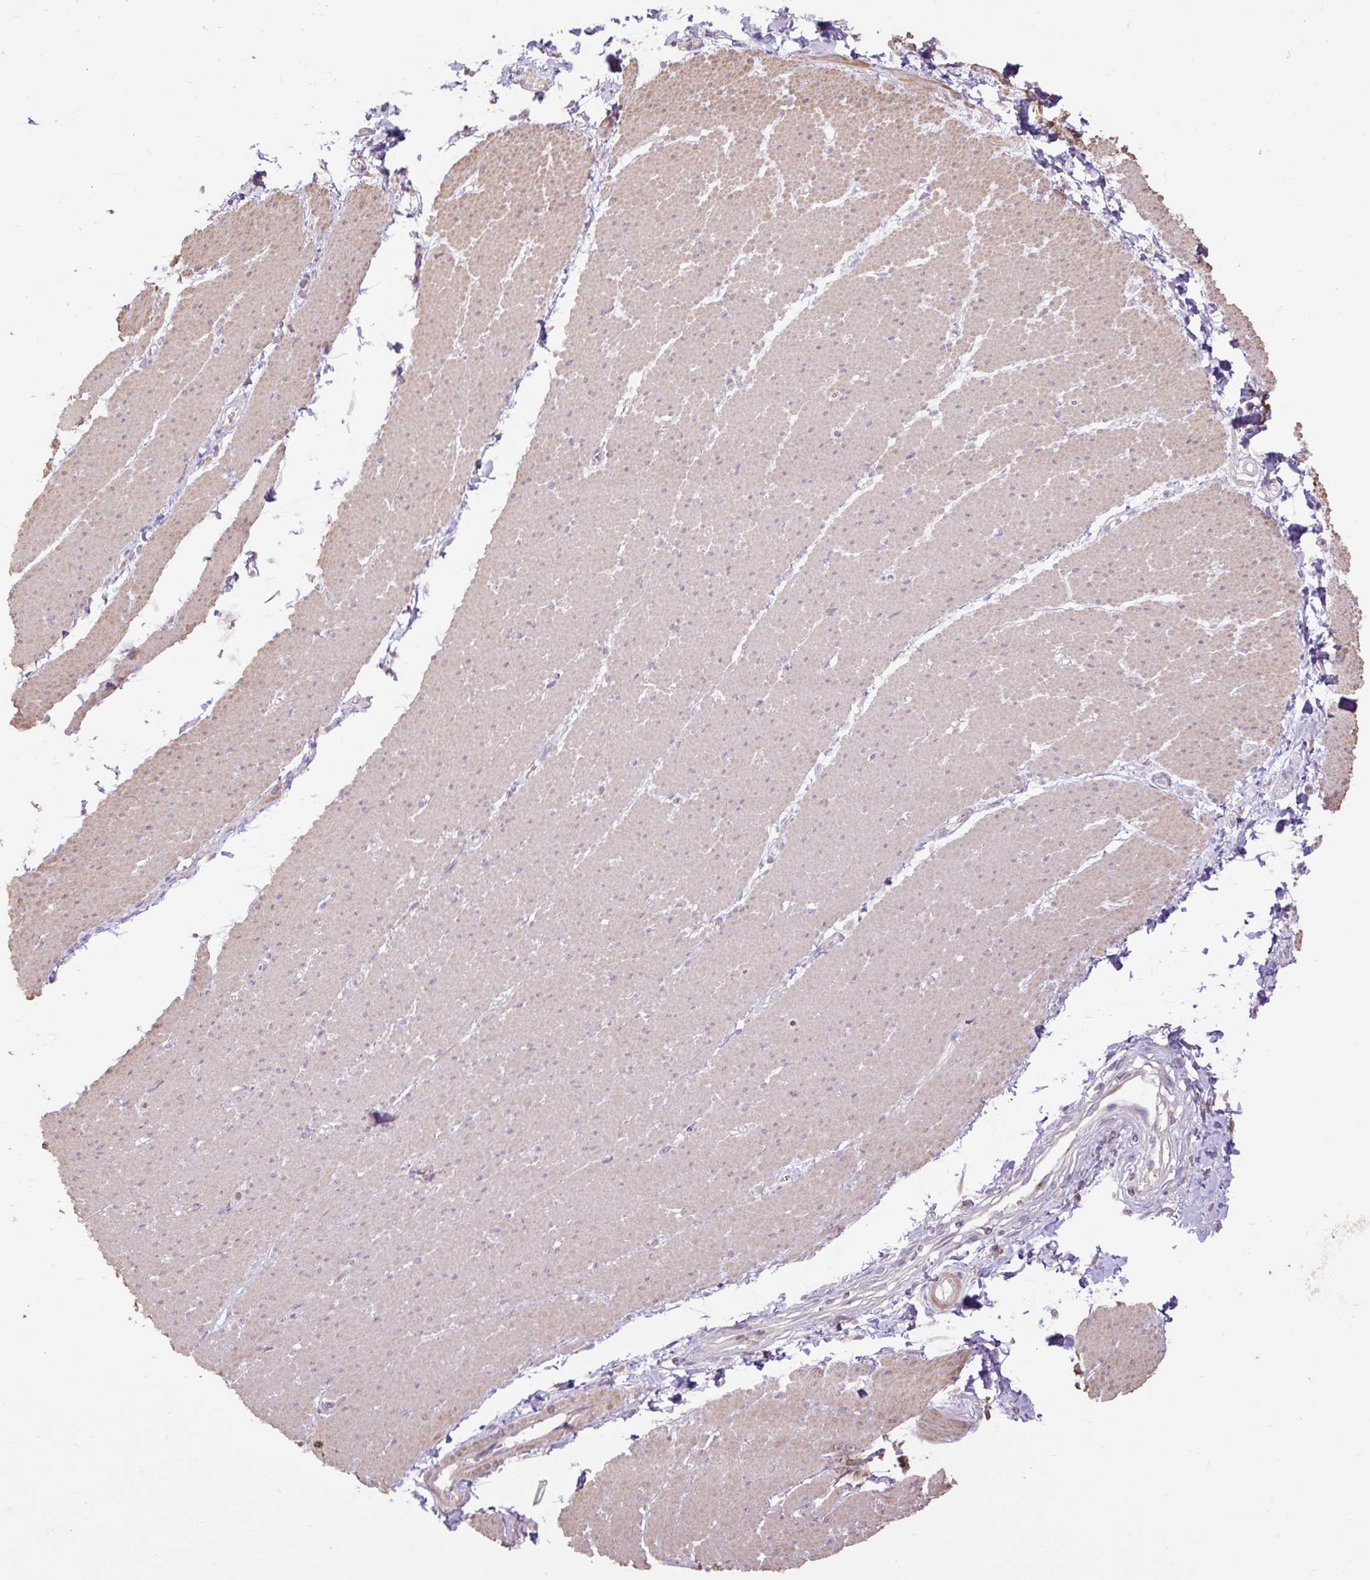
{"staining": {"intensity": "moderate", "quantity": "<25%", "location": "cytoplasmic/membranous"}, "tissue": "smooth muscle", "cell_type": "Smooth muscle cells", "image_type": "normal", "snomed": [{"axis": "morphology", "description": "Normal tissue, NOS"}, {"axis": "topography", "description": "Smooth muscle"}, {"axis": "topography", "description": "Rectum"}], "caption": "Brown immunohistochemical staining in unremarkable human smooth muscle displays moderate cytoplasmic/membranous expression in about <25% of smooth muscle cells.", "gene": "ABR", "patient": {"sex": "male", "age": 53}}